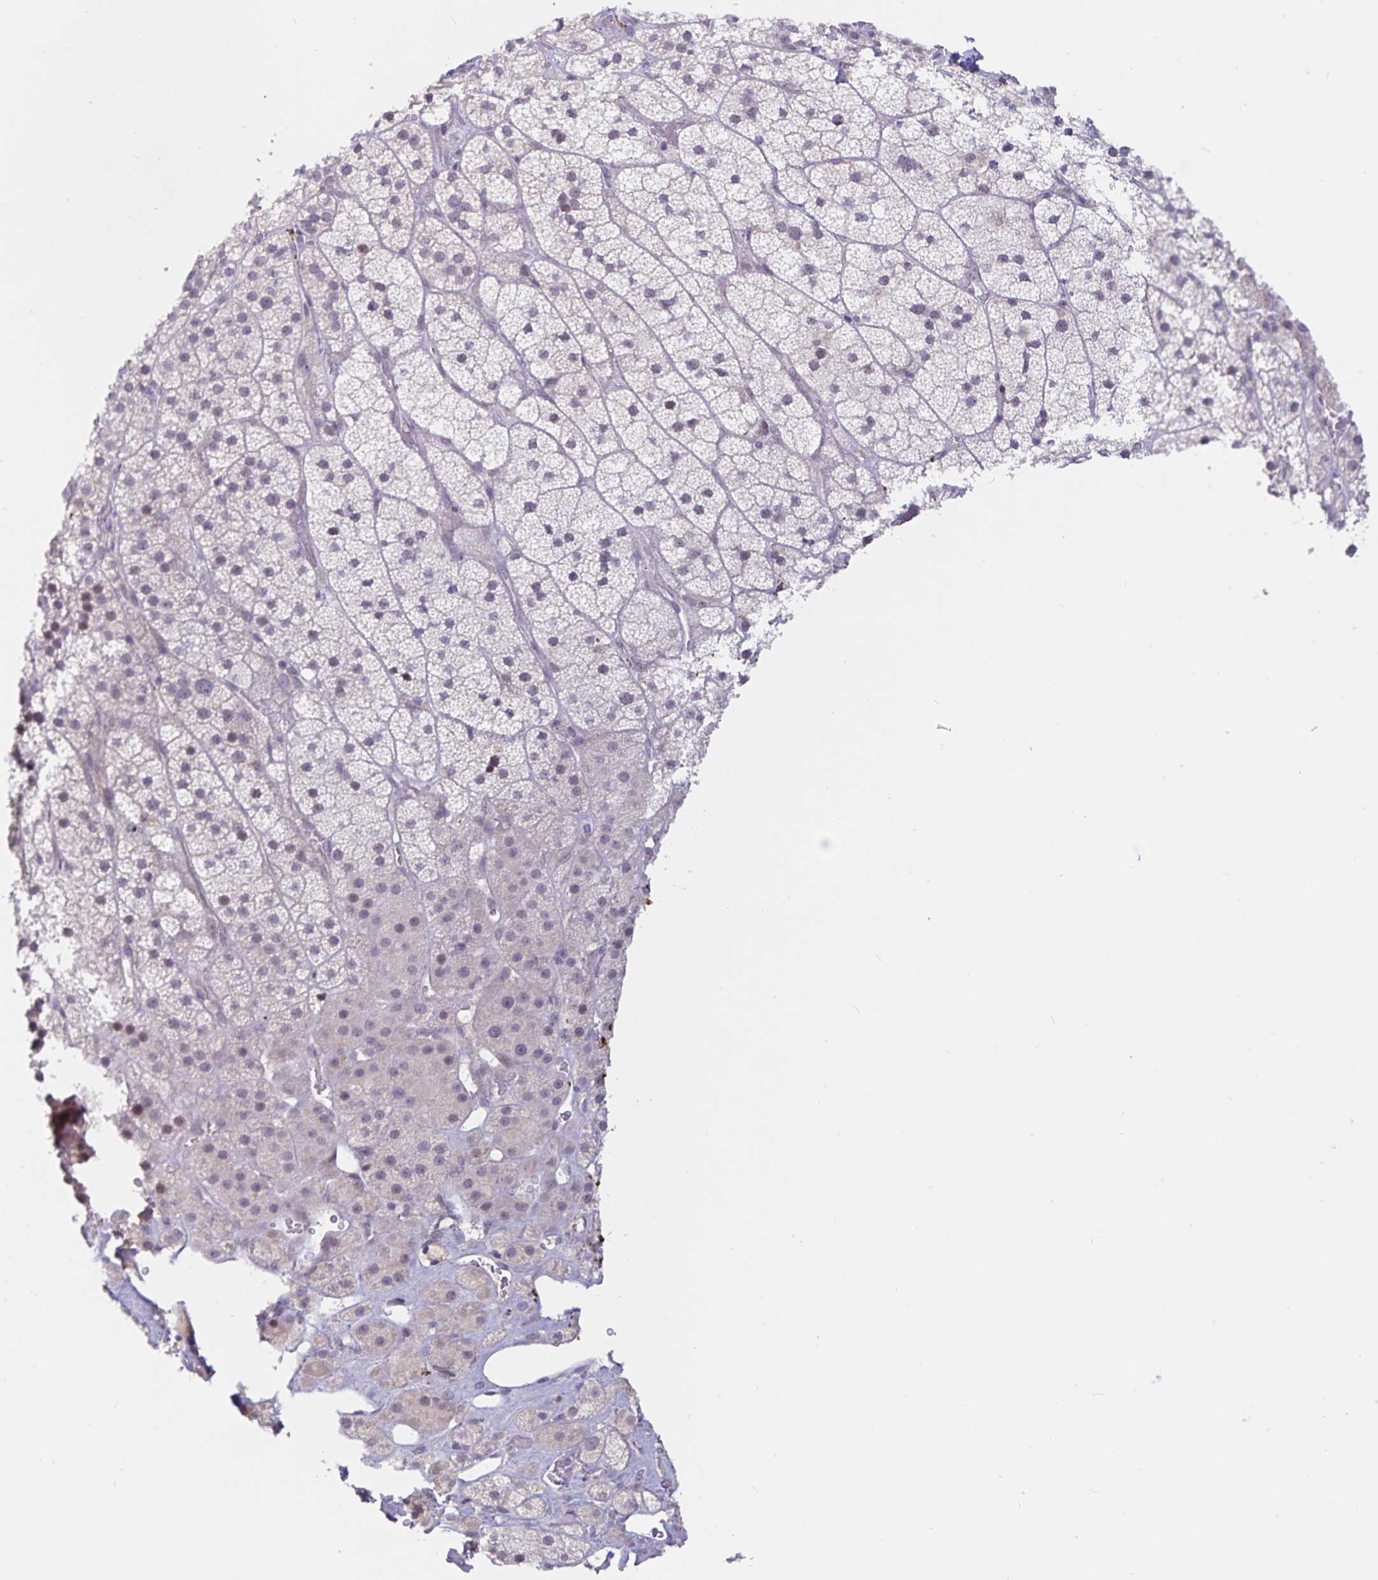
{"staining": {"intensity": "negative", "quantity": "none", "location": "none"}, "tissue": "adrenal gland", "cell_type": "Glandular cells", "image_type": "normal", "snomed": [{"axis": "morphology", "description": "Normal tissue, NOS"}, {"axis": "topography", "description": "Adrenal gland"}], "caption": "DAB immunohistochemical staining of benign human adrenal gland exhibits no significant positivity in glandular cells.", "gene": "ATP2A2", "patient": {"sex": "male", "age": 57}}